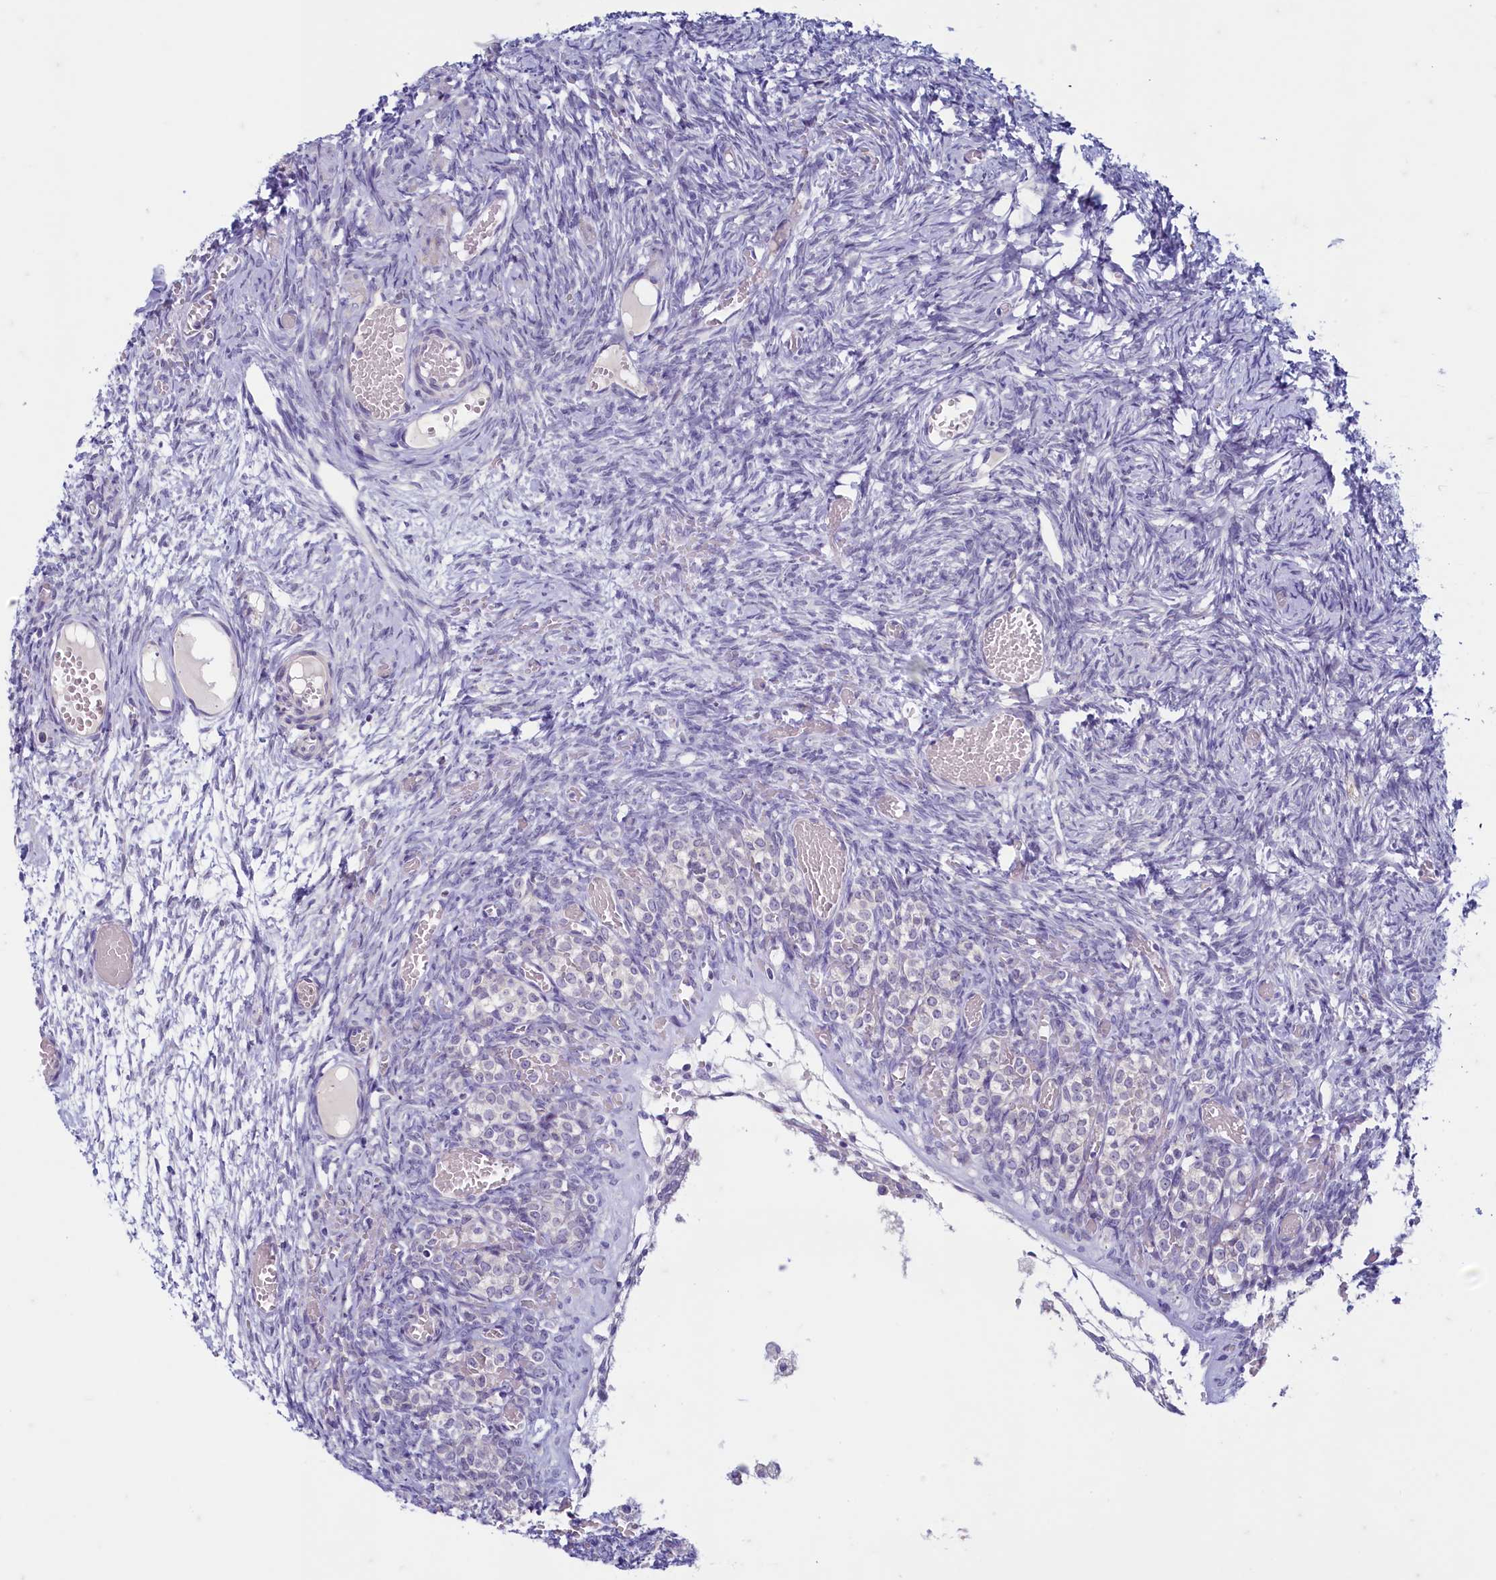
{"staining": {"intensity": "negative", "quantity": "none", "location": "none"}, "tissue": "ovary", "cell_type": "Ovarian stroma cells", "image_type": "normal", "snomed": [{"axis": "morphology", "description": "Adenocarcinoma, NOS"}, {"axis": "topography", "description": "Endometrium"}], "caption": "Ovarian stroma cells show no significant expression in benign ovary. (DAB (3,3'-diaminobenzidine) immunohistochemistry (IHC) with hematoxylin counter stain).", "gene": "MAP1LC3A", "patient": {"sex": "female", "age": 32}}